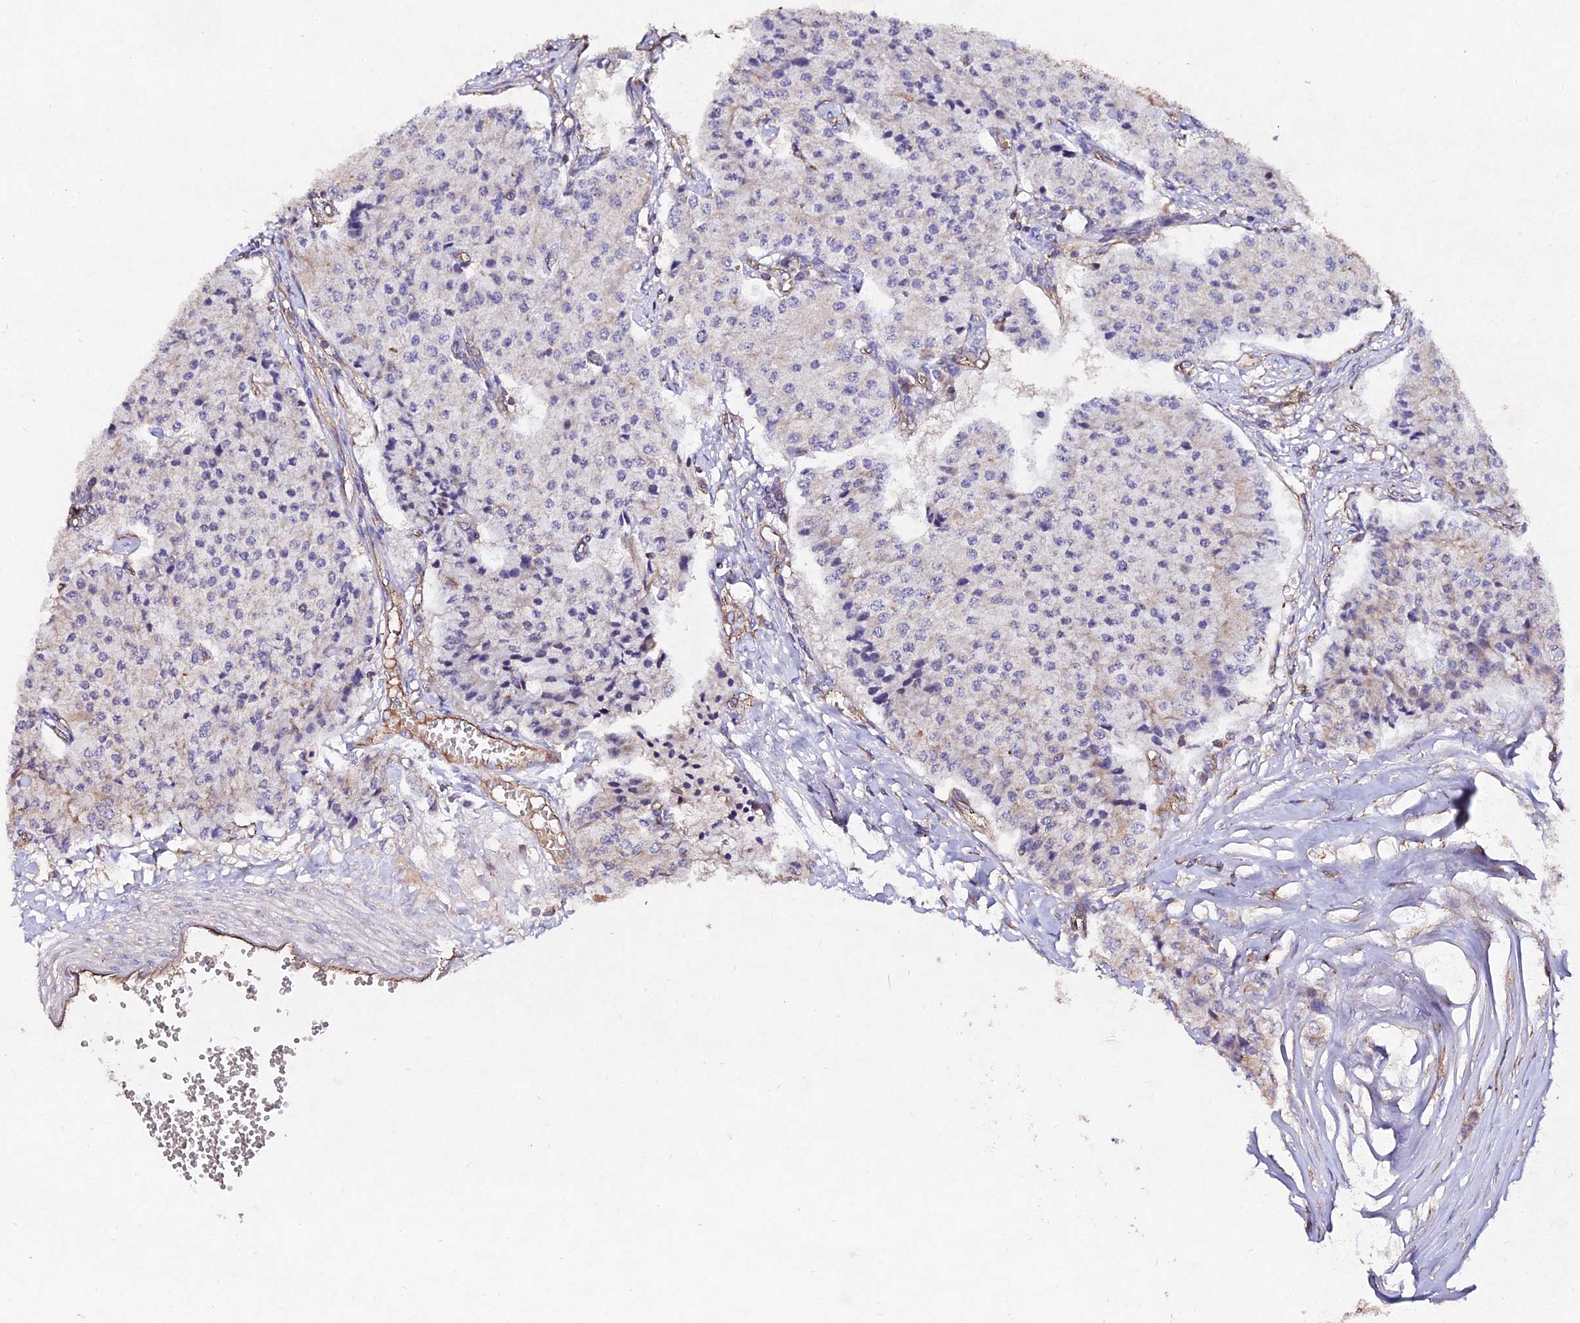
{"staining": {"intensity": "weak", "quantity": "<25%", "location": "cytoplasmic/membranous"}, "tissue": "carcinoid", "cell_type": "Tumor cells", "image_type": "cancer", "snomed": [{"axis": "morphology", "description": "Carcinoid, malignant, NOS"}, {"axis": "topography", "description": "Colon"}], "caption": "Carcinoid stained for a protein using IHC displays no staining tumor cells.", "gene": "AP3M2", "patient": {"sex": "female", "age": 52}}